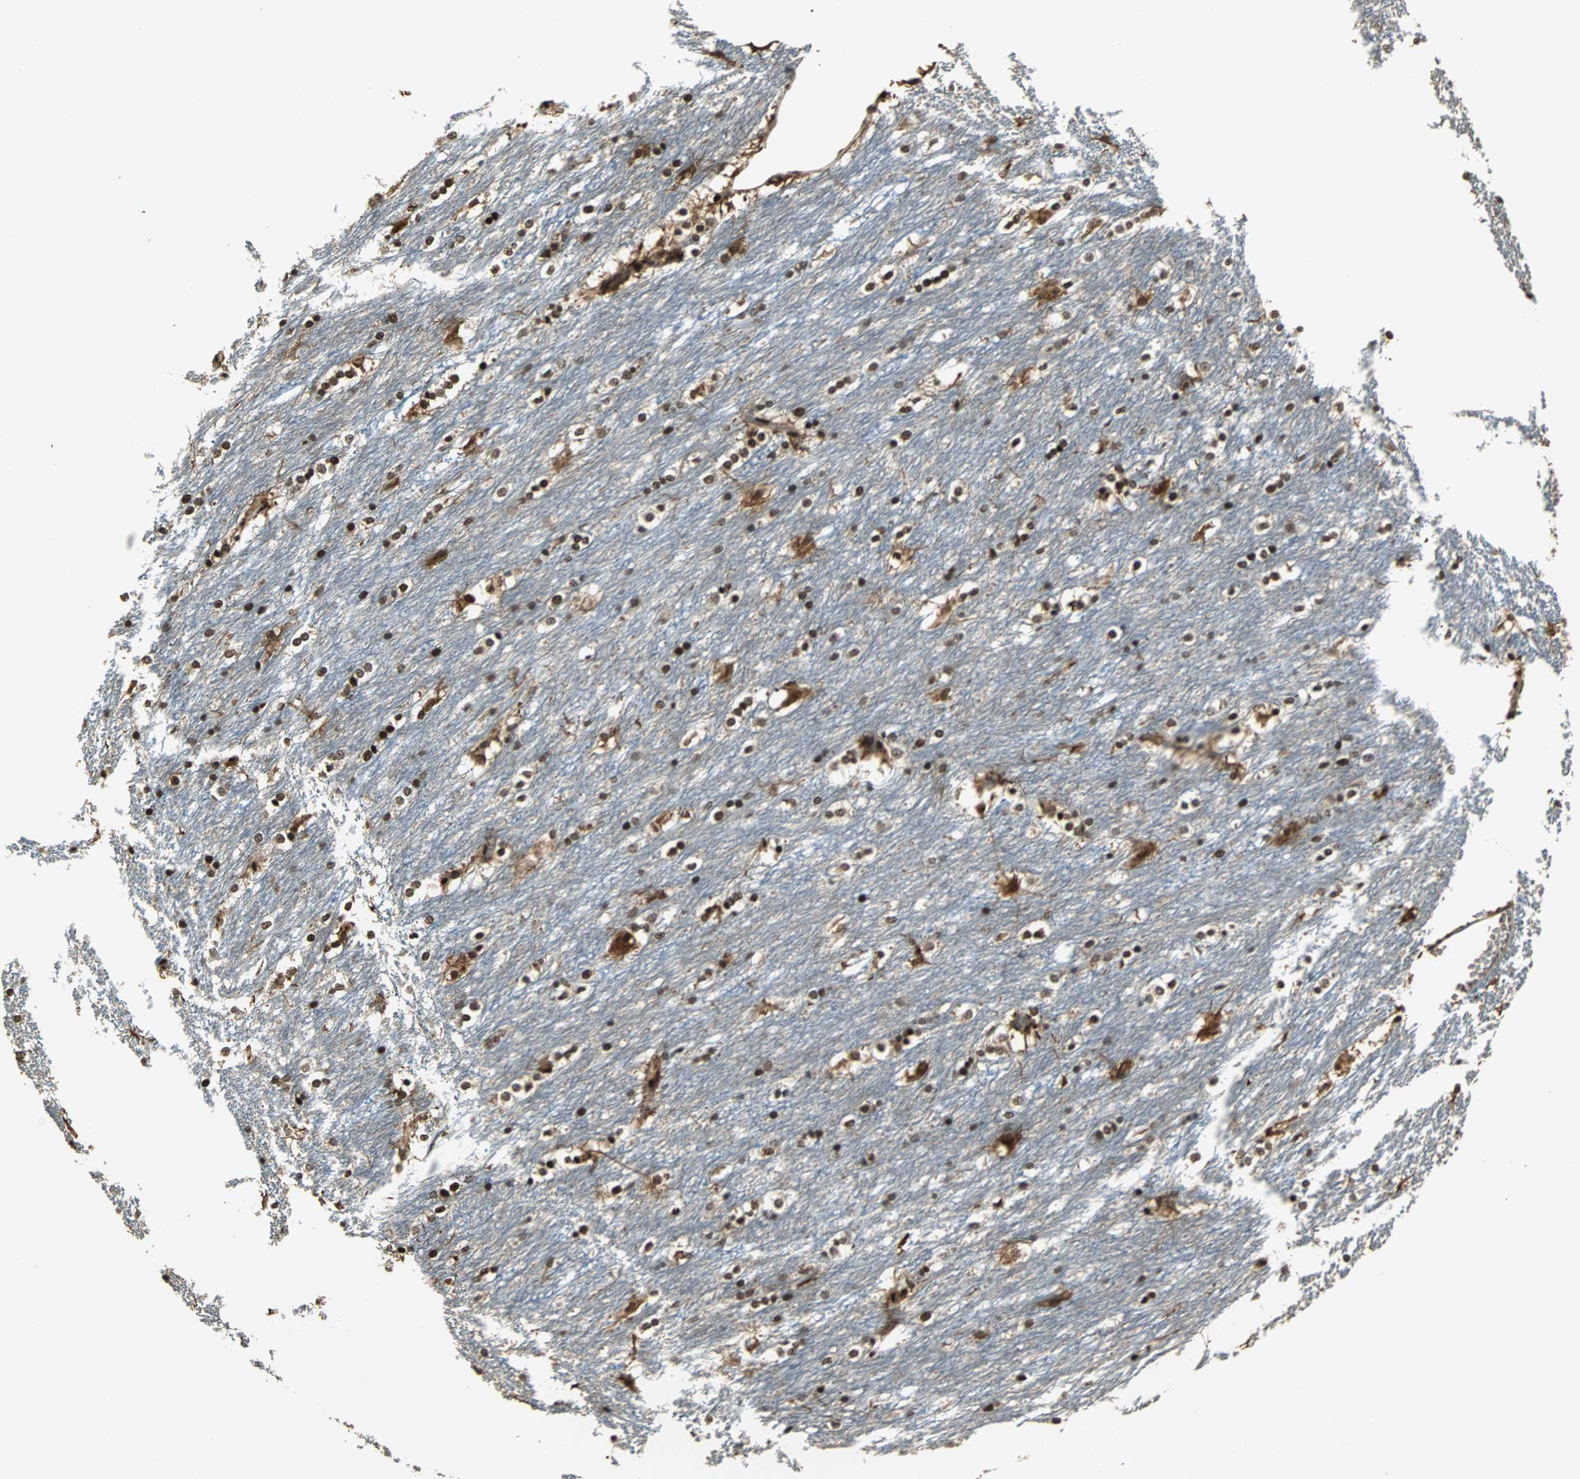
{"staining": {"intensity": "strong", "quantity": ">75%", "location": "cytoplasmic/membranous,nuclear"}, "tissue": "caudate", "cell_type": "Glial cells", "image_type": "normal", "snomed": [{"axis": "morphology", "description": "Normal tissue, NOS"}, {"axis": "topography", "description": "Lateral ventricle wall"}], "caption": "Human caudate stained with a brown dye demonstrates strong cytoplasmic/membranous,nuclear positive positivity in about >75% of glial cells.", "gene": "TAF5", "patient": {"sex": "female", "age": 19}}